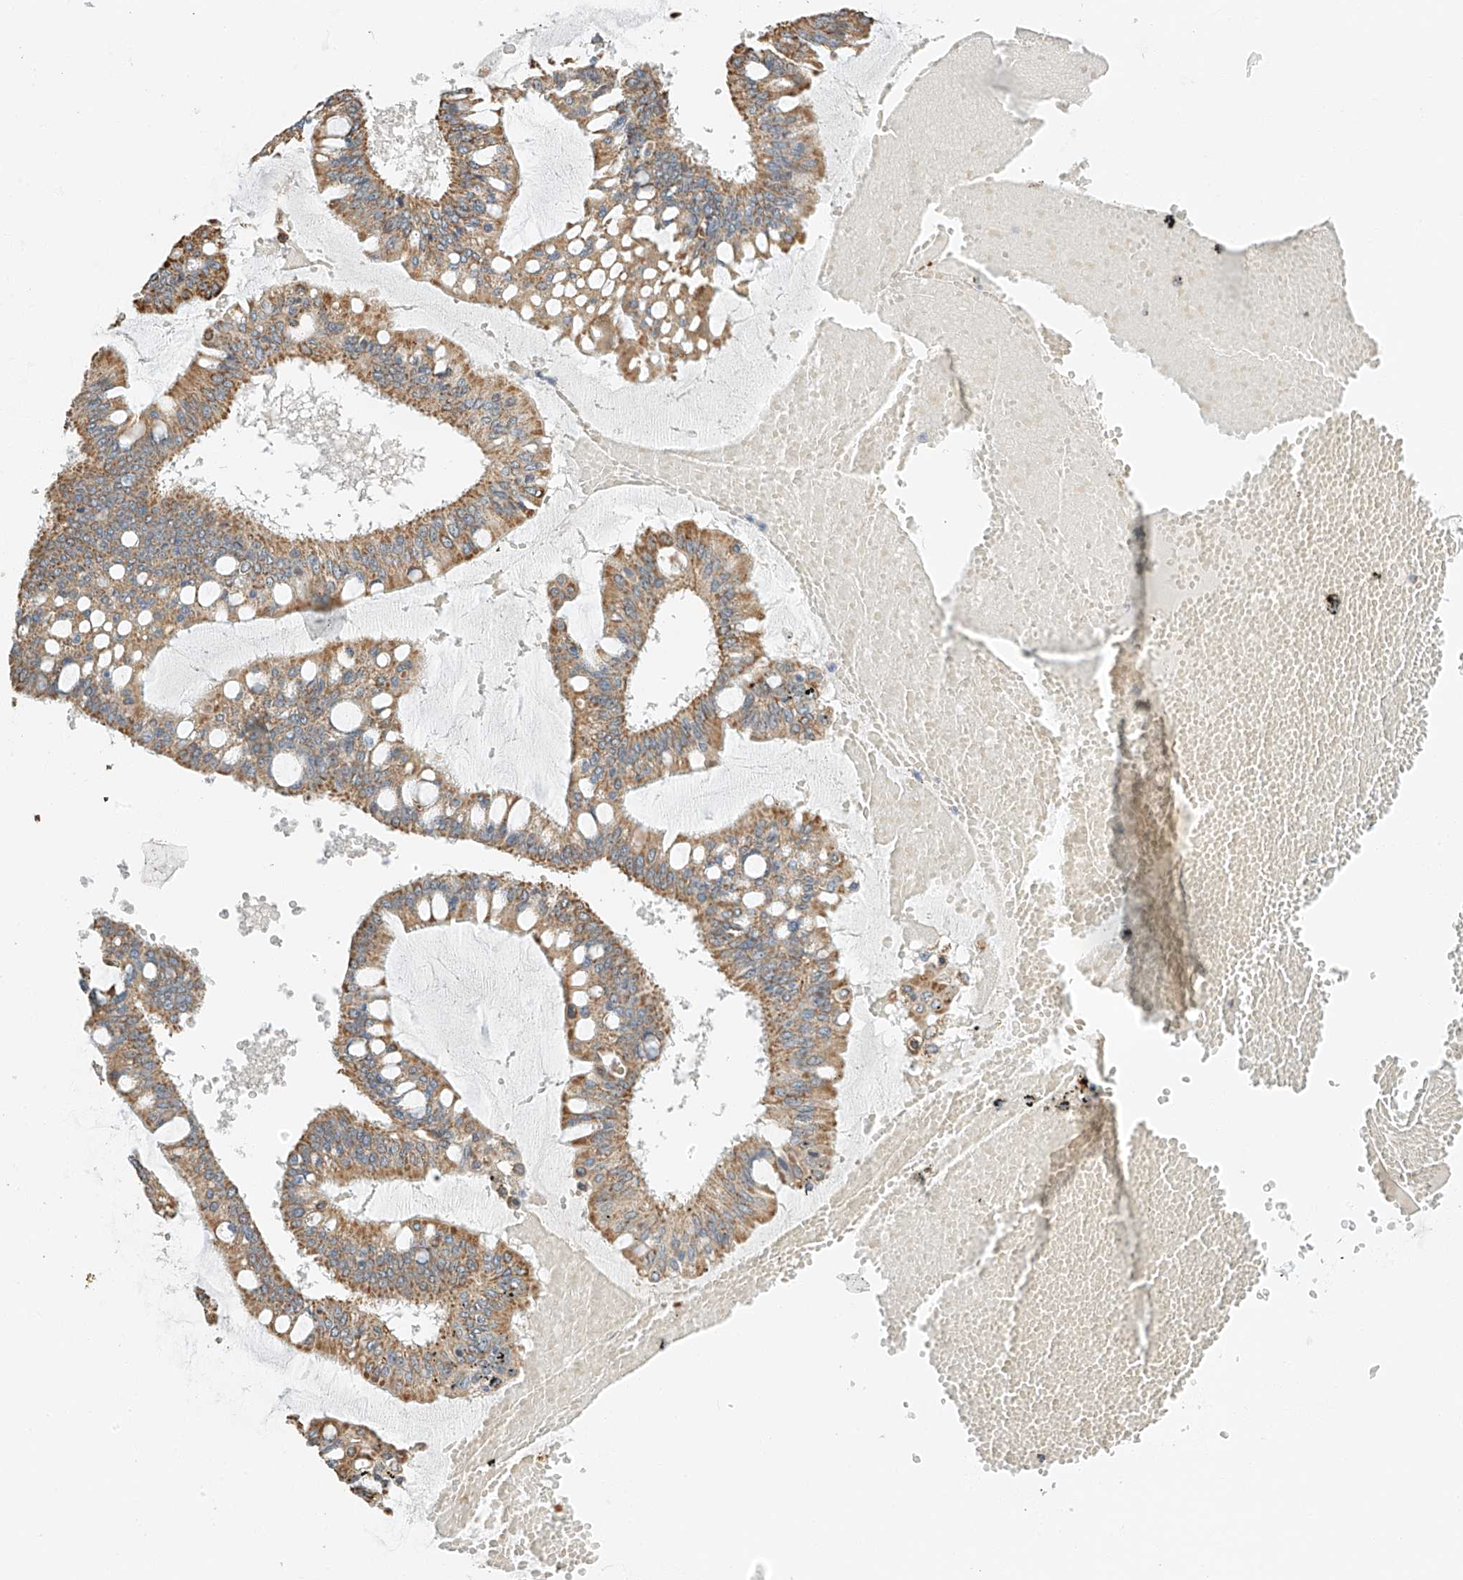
{"staining": {"intensity": "moderate", "quantity": ">75%", "location": "cytoplasmic/membranous"}, "tissue": "ovarian cancer", "cell_type": "Tumor cells", "image_type": "cancer", "snomed": [{"axis": "morphology", "description": "Cystadenocarcinoma, mucinous, NOS"}, {"axis": "topography", "description": "Ovary"}], "caption": "Protein staining reveals moderate cytoplasmic/membranous staining in approximately >75% of tumor cells in ovarian cancer. (DAB (3,3'-diaminobenzidine) IHC, brown staining for protein, blue staining for nuclei).", "gene": "YIPF7", "patient": {"sex": "female", "age": 73}}